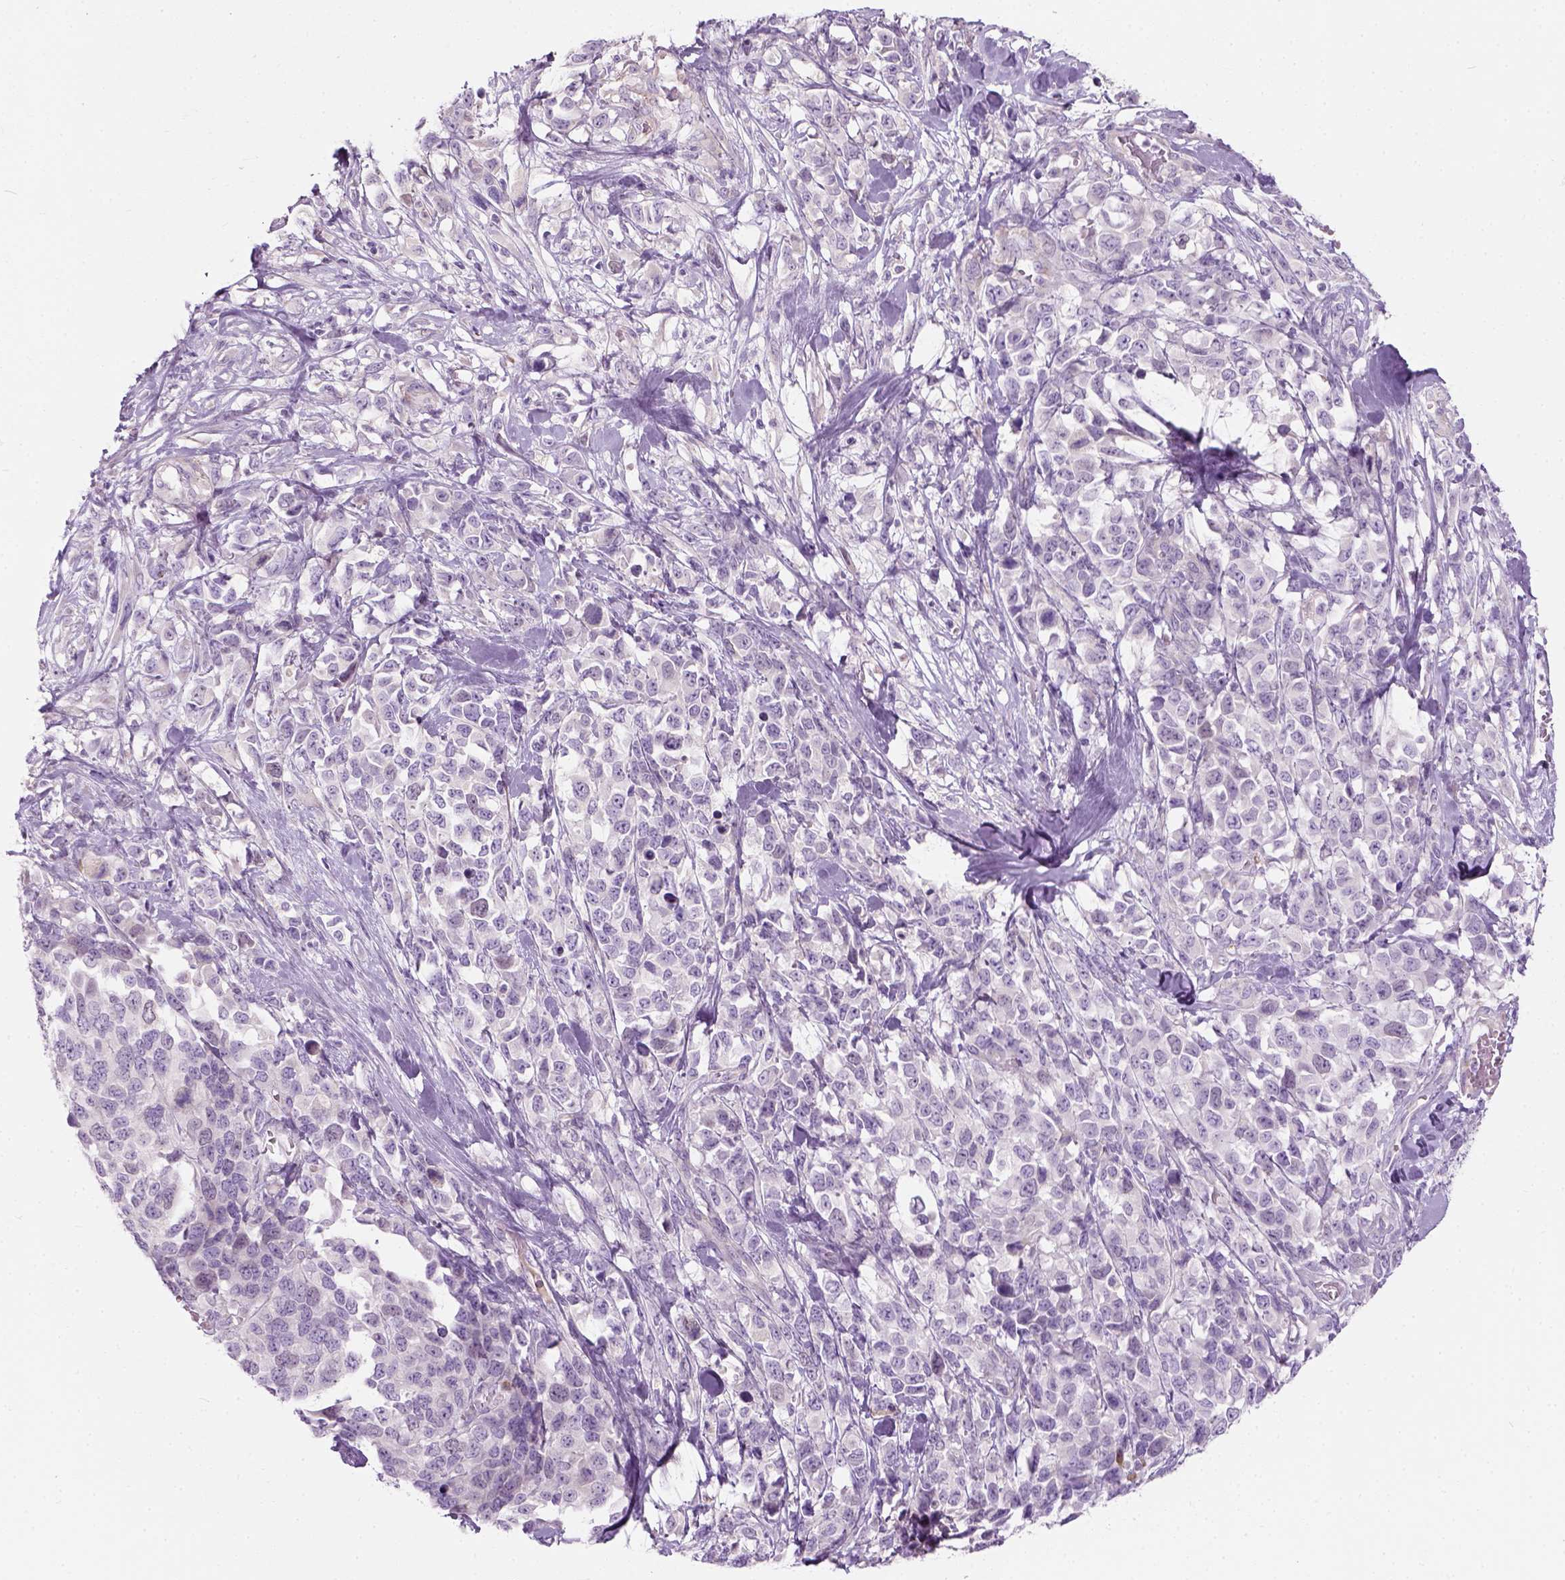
{"staining": {"intensity": "negative", "quantity": "none", "location": "none"}, "tissue": "melanoma", "cell_type": "Tumor cells", "image_type": "cancer", "snomed": [{"axis": "morphology", "description": "Malignant melanoma, Metastatic site"}, {"axis": "topography", "description": "Skin"}], "caption": "Malignant melanoma (metastatic site) stained for a protein using immunohistochemistry (IHC) displays no expression tumor cells.", "gene": "TRIM72", "patient": {"sex": "male", "age": 84}}